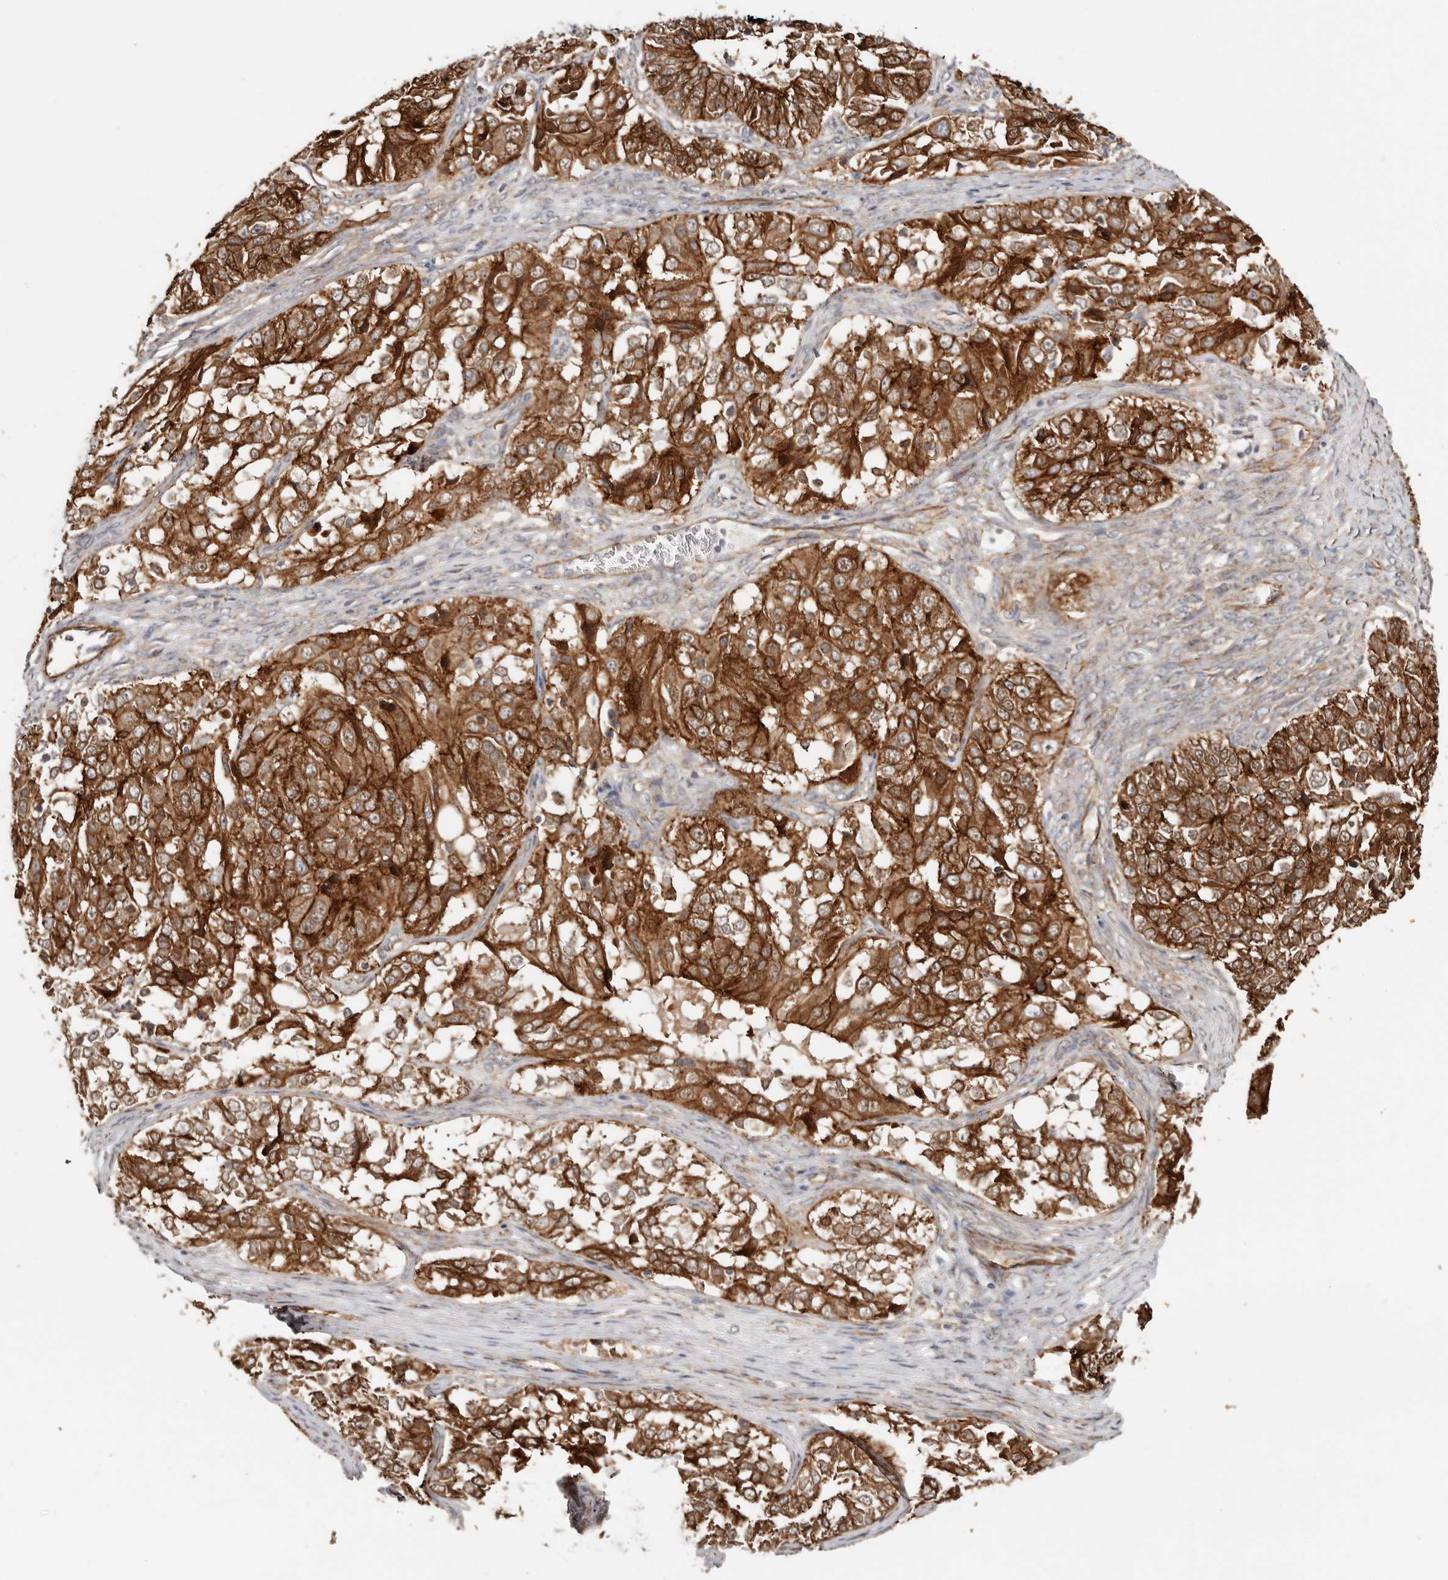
{"staining": {"intensity": "strong", "quantity": ">75%", "location": "cytoplasmic/membranous"}, "tissue": "ovarian cancer", "cell_type": "Tumor cells", "image_type": "cancer", "snomed": [{"axis": "morphology", "description": "Carcinoma, endometroid"}, {"axis": "topography", "description": "Ovary"}], "caption": "The photomicrograph exhibits immunohistochemical staining of endometroid carcinoma (ovarian). There is strong cytoplasmic/membranous expression is present in about >75% of tumor cells. Immunohistochemistry (ihc) stains the protein in brown and the nuclei are stained blue.", "gene": "CTNNB1", "patient": {"sex": "female", "age": 51}}